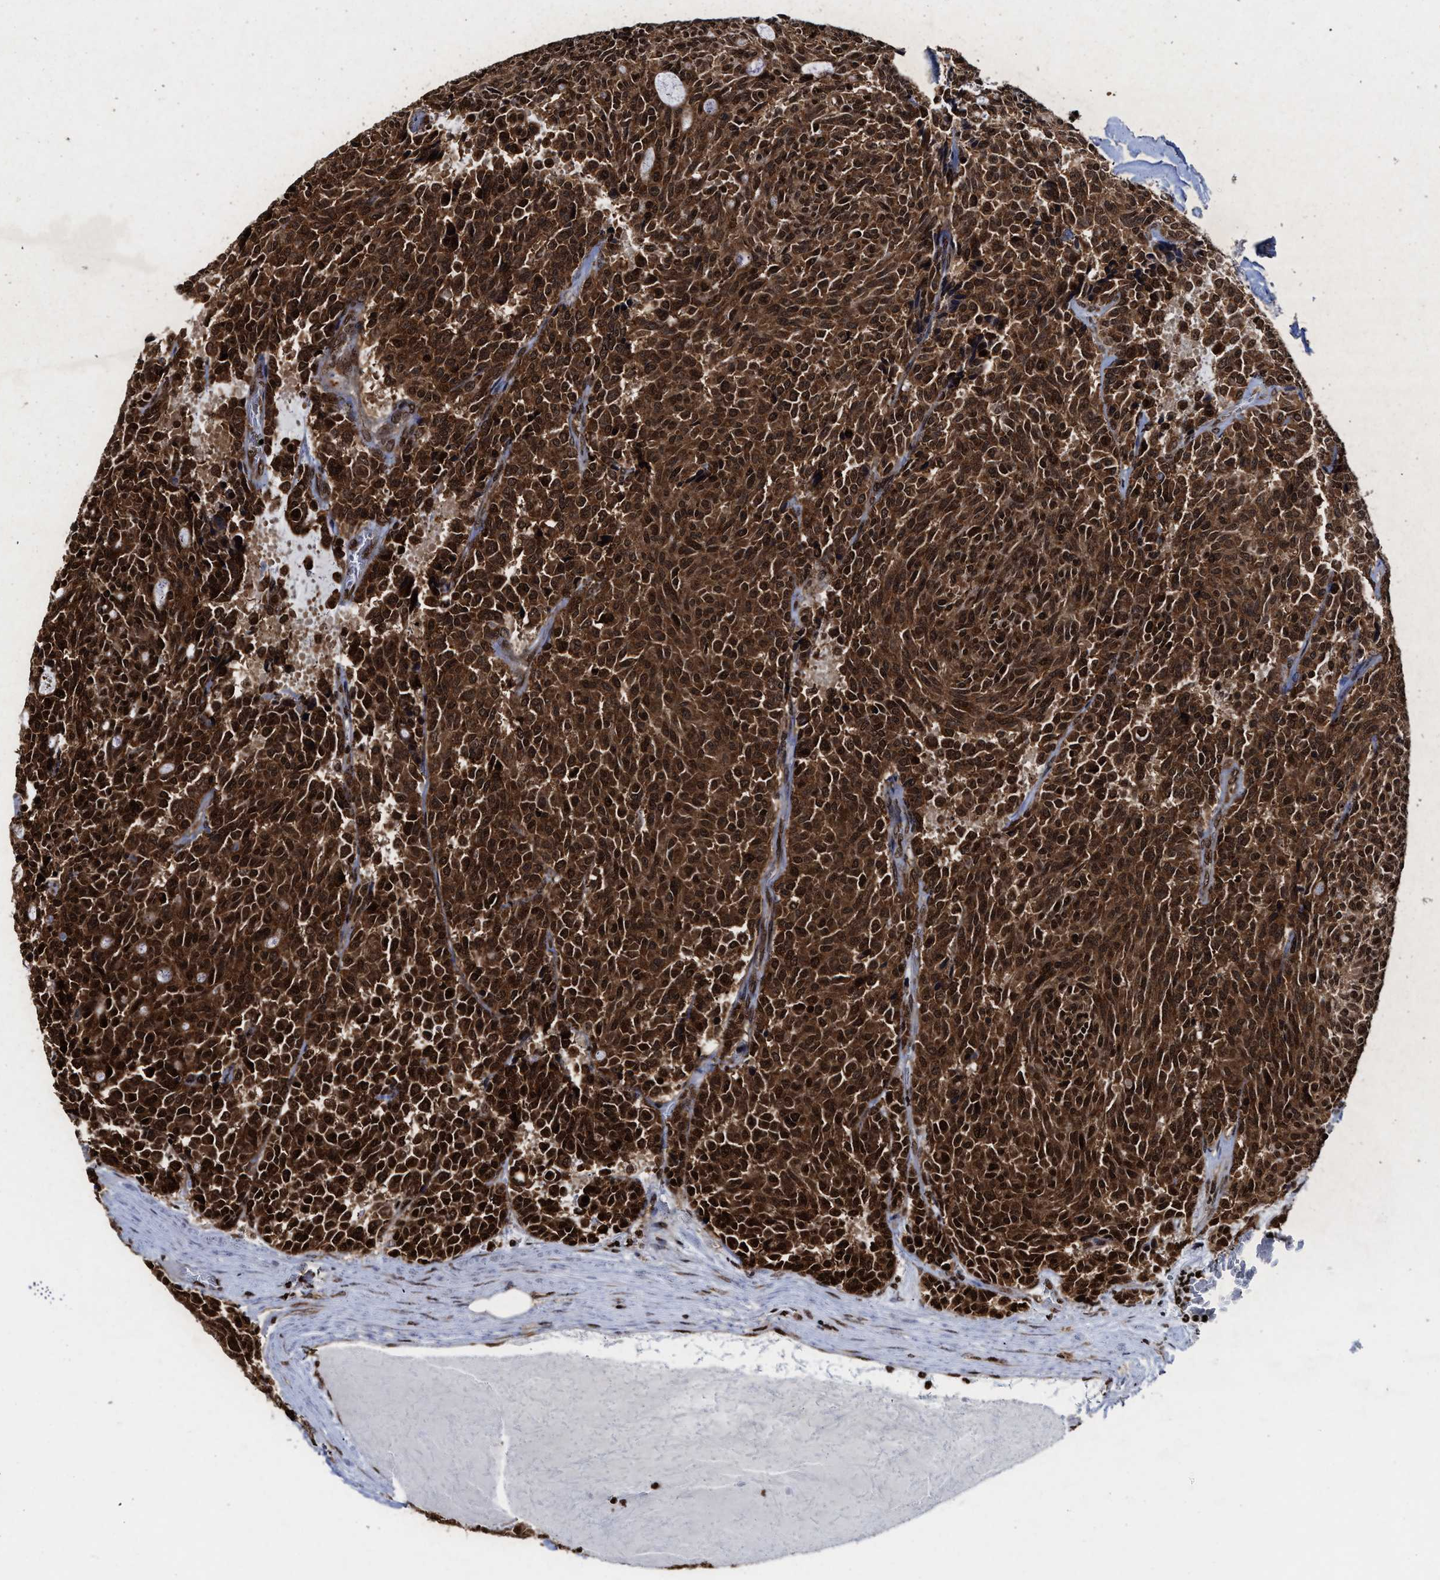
{"staining": {"intensity": "strong", "quantity": ">75%", "location": "cytoplasmic/membranous,nuclear"}, "tissue": "carcinoid", "cell_type": "Tumor cells", "image_type": "cancer", "snomed": [{"axis": "morphology", "description": "Carcinoid, malignant, NOS"}, {"axis": "topography", "description": "Pancreas"}], "caption": "Human carcinoid stained with a brown dye displays strong cytoplasmic/membranous and nuclear positive staining in about >75% of tumor cells.", "gene": "ALYREF", "patient": {"sex": "female", "age": 54}}